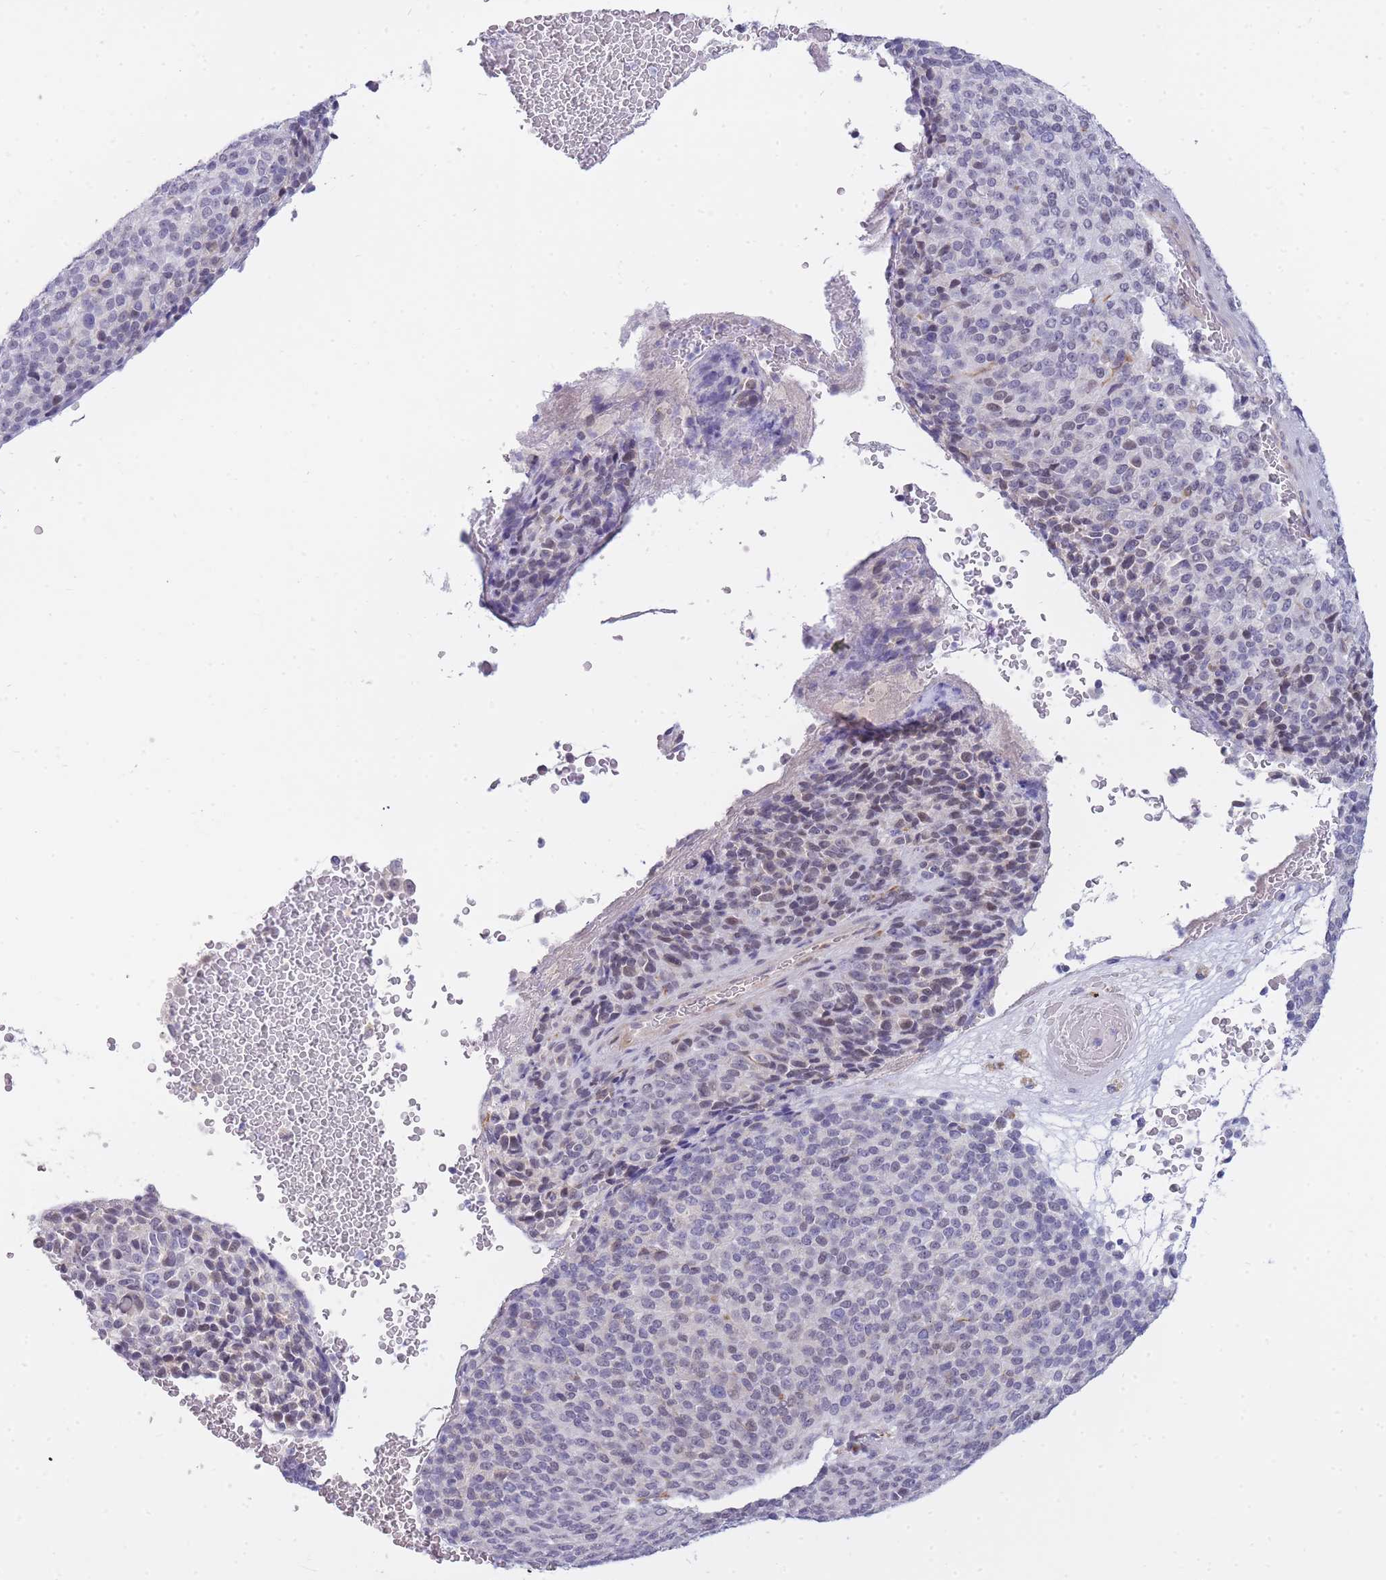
{"staining": {"intensity": "weak", "quantity": "25%-75%", "location": "nuclear"}, "tissue": "melanoma", "cell_type": "Tumor cells", "image_type": "cancer", "snomed": [{"axis": "morphology", "description": "Malignant melanoma, Metastatic site"}, {"axis": "topography", "description": "Brain"}], "caption": "Immunohistochemical staining of malignant melanoma (metastatic site) shows weak nuclear protein positivity in about 25%-75% of tumor cells.", "gene": "PRR23B", "patient": {"sex": "female", "age": 56}}